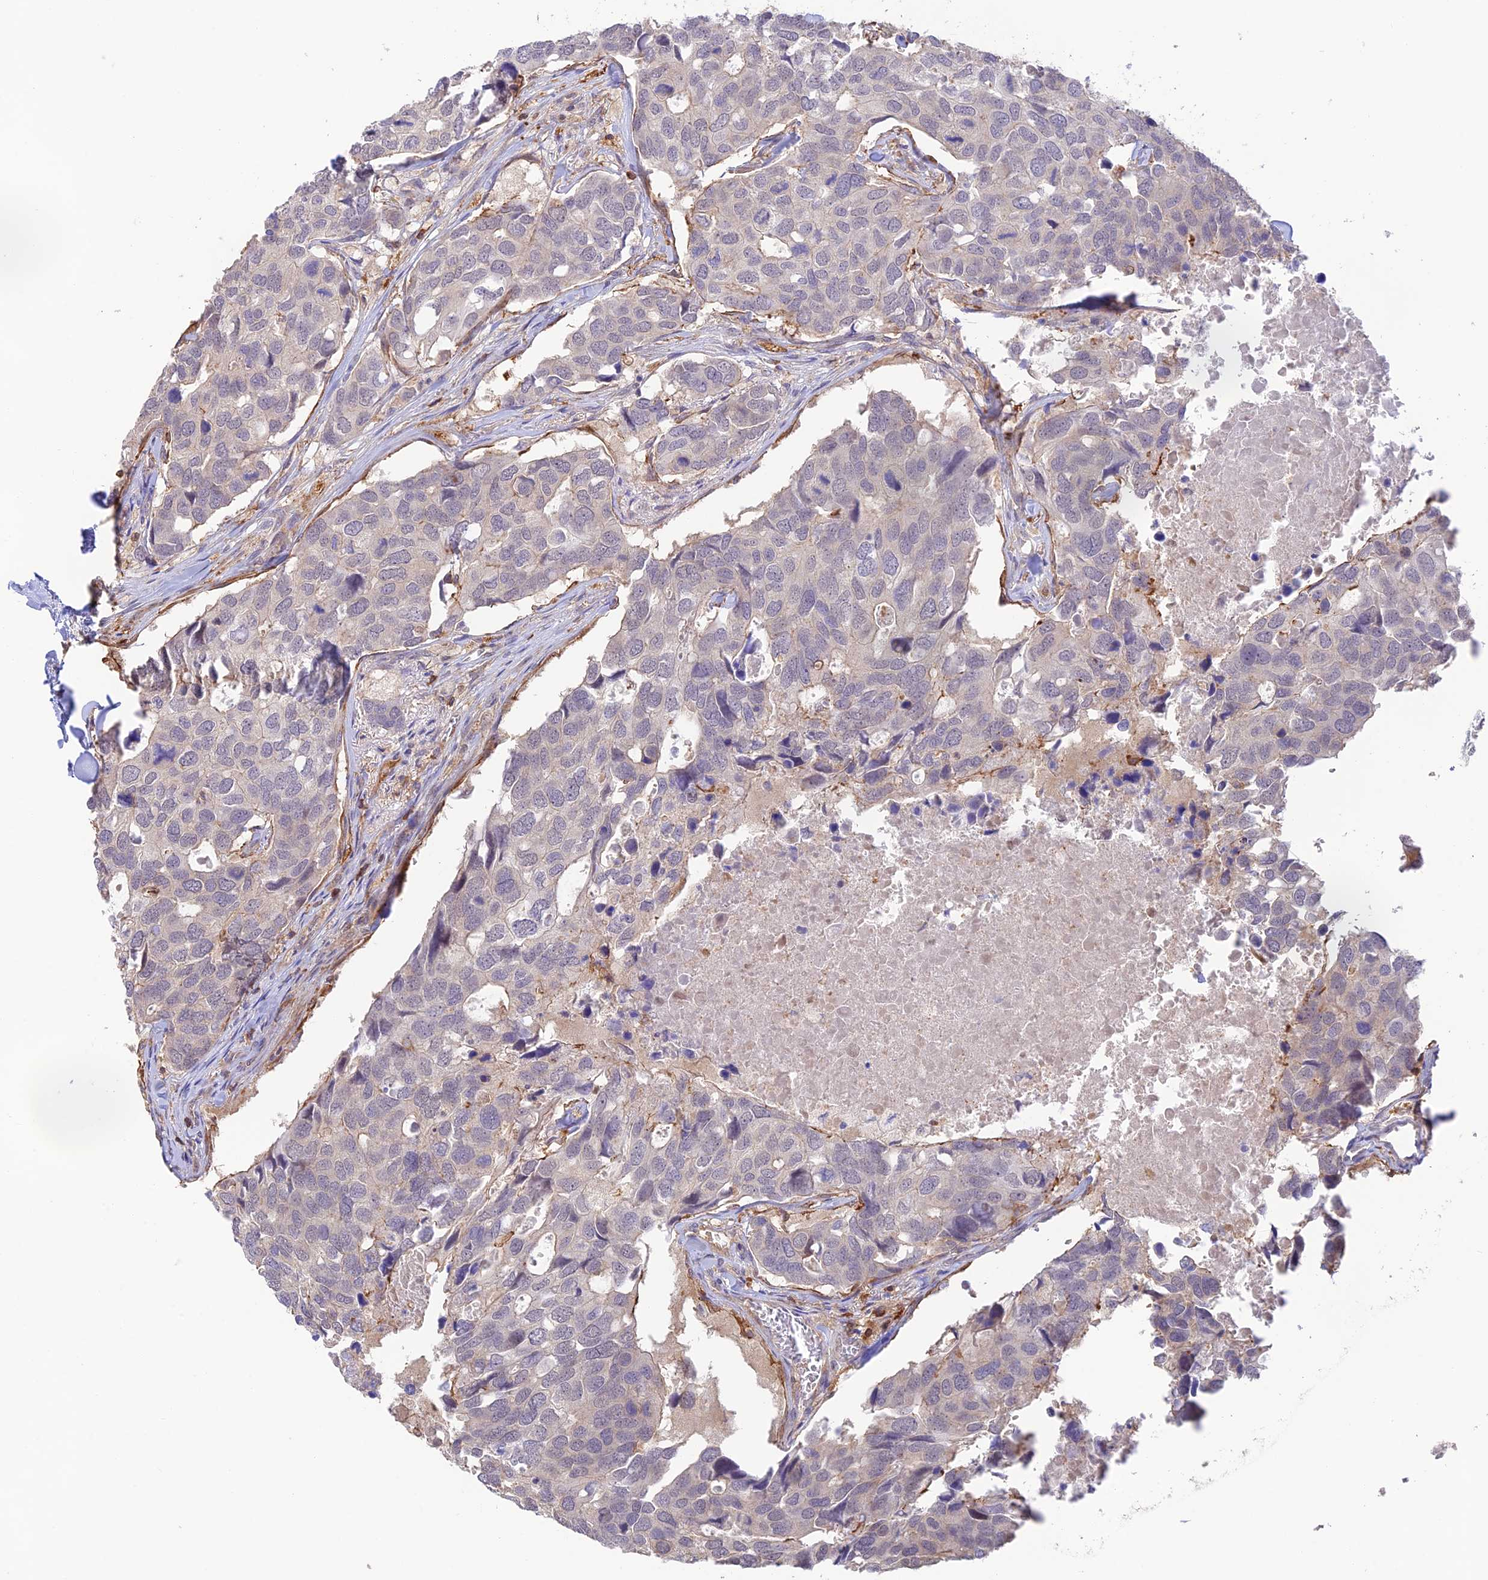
{"staining": {"intensity": "negative", "quantity": "none", "location": "none"}, "tissue": "breast cancer", "cell_type": "Tumor cells", "image_type": "cancer", "snomed": [{"axis": "morphology", "description": "Duct carcinoma"}, {"axis": "topography", "description": "Breast"}], "caption": "Immunohistochemistry (IHC) of breast infiltrating ductal carcinoma reveals no expression in tumor cells.", "gene": "DENND1C", "patient": {"sex": "female", "age": 83}}